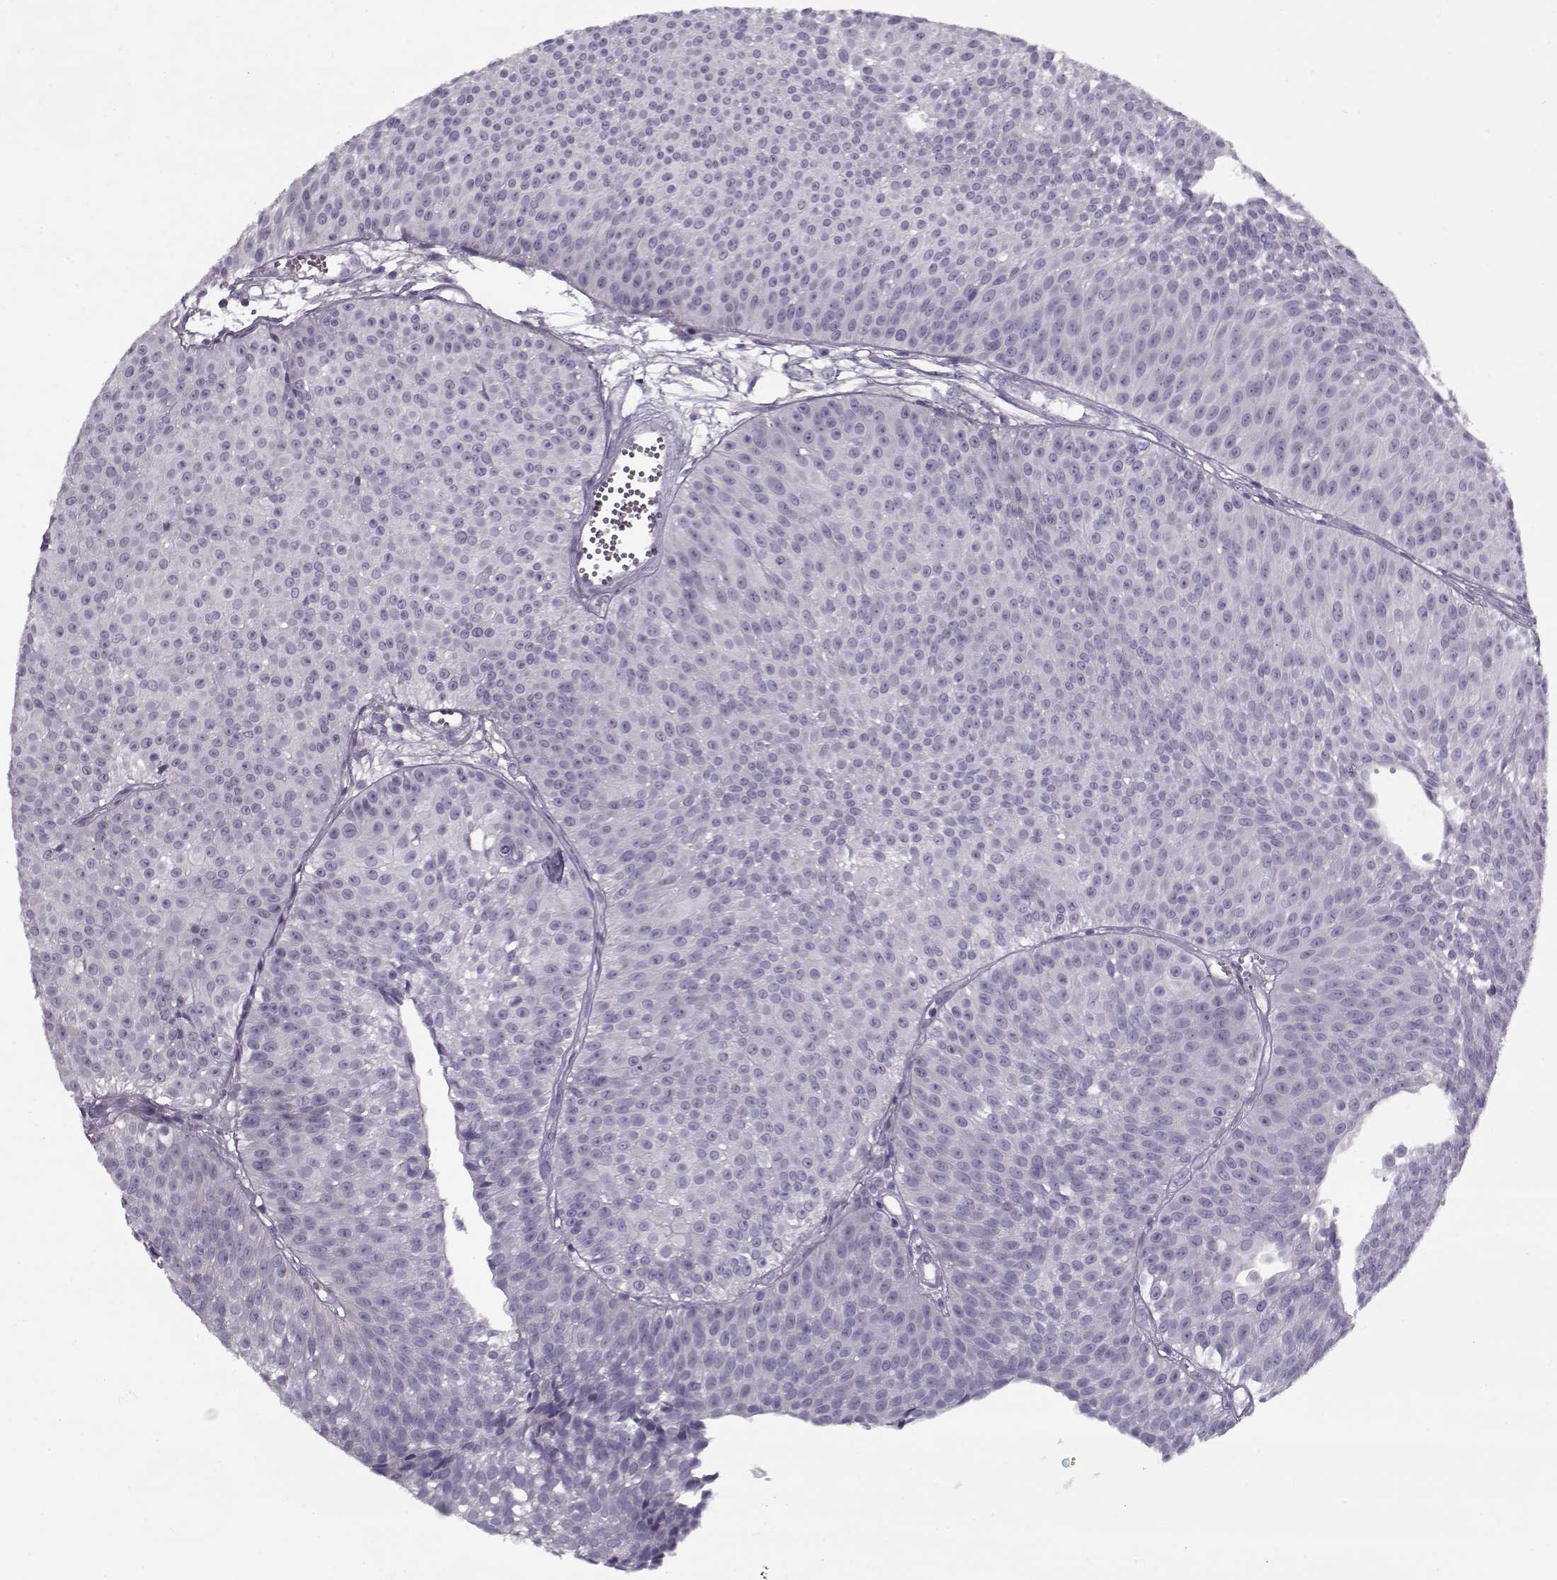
{"staining": {"intensity": "negative", "quantity": "none", "location": "none"}, "tissue": "urothelial cancer", "cell_type": "Tumor cells", "image_type": "cancer", "snomed": [{"axis": "morphology", "description": "Urothelial carcinoma, Low grade"}, {"axis": "topography", "description": "Urinary bladder"}], "caption": "This is an IHC photomicrograph of human low-grade urothelial carcinoma. There is no staining in tumor cells.", "gene": "PP2D1", "patient": {"sex": "male", "age": 63}}